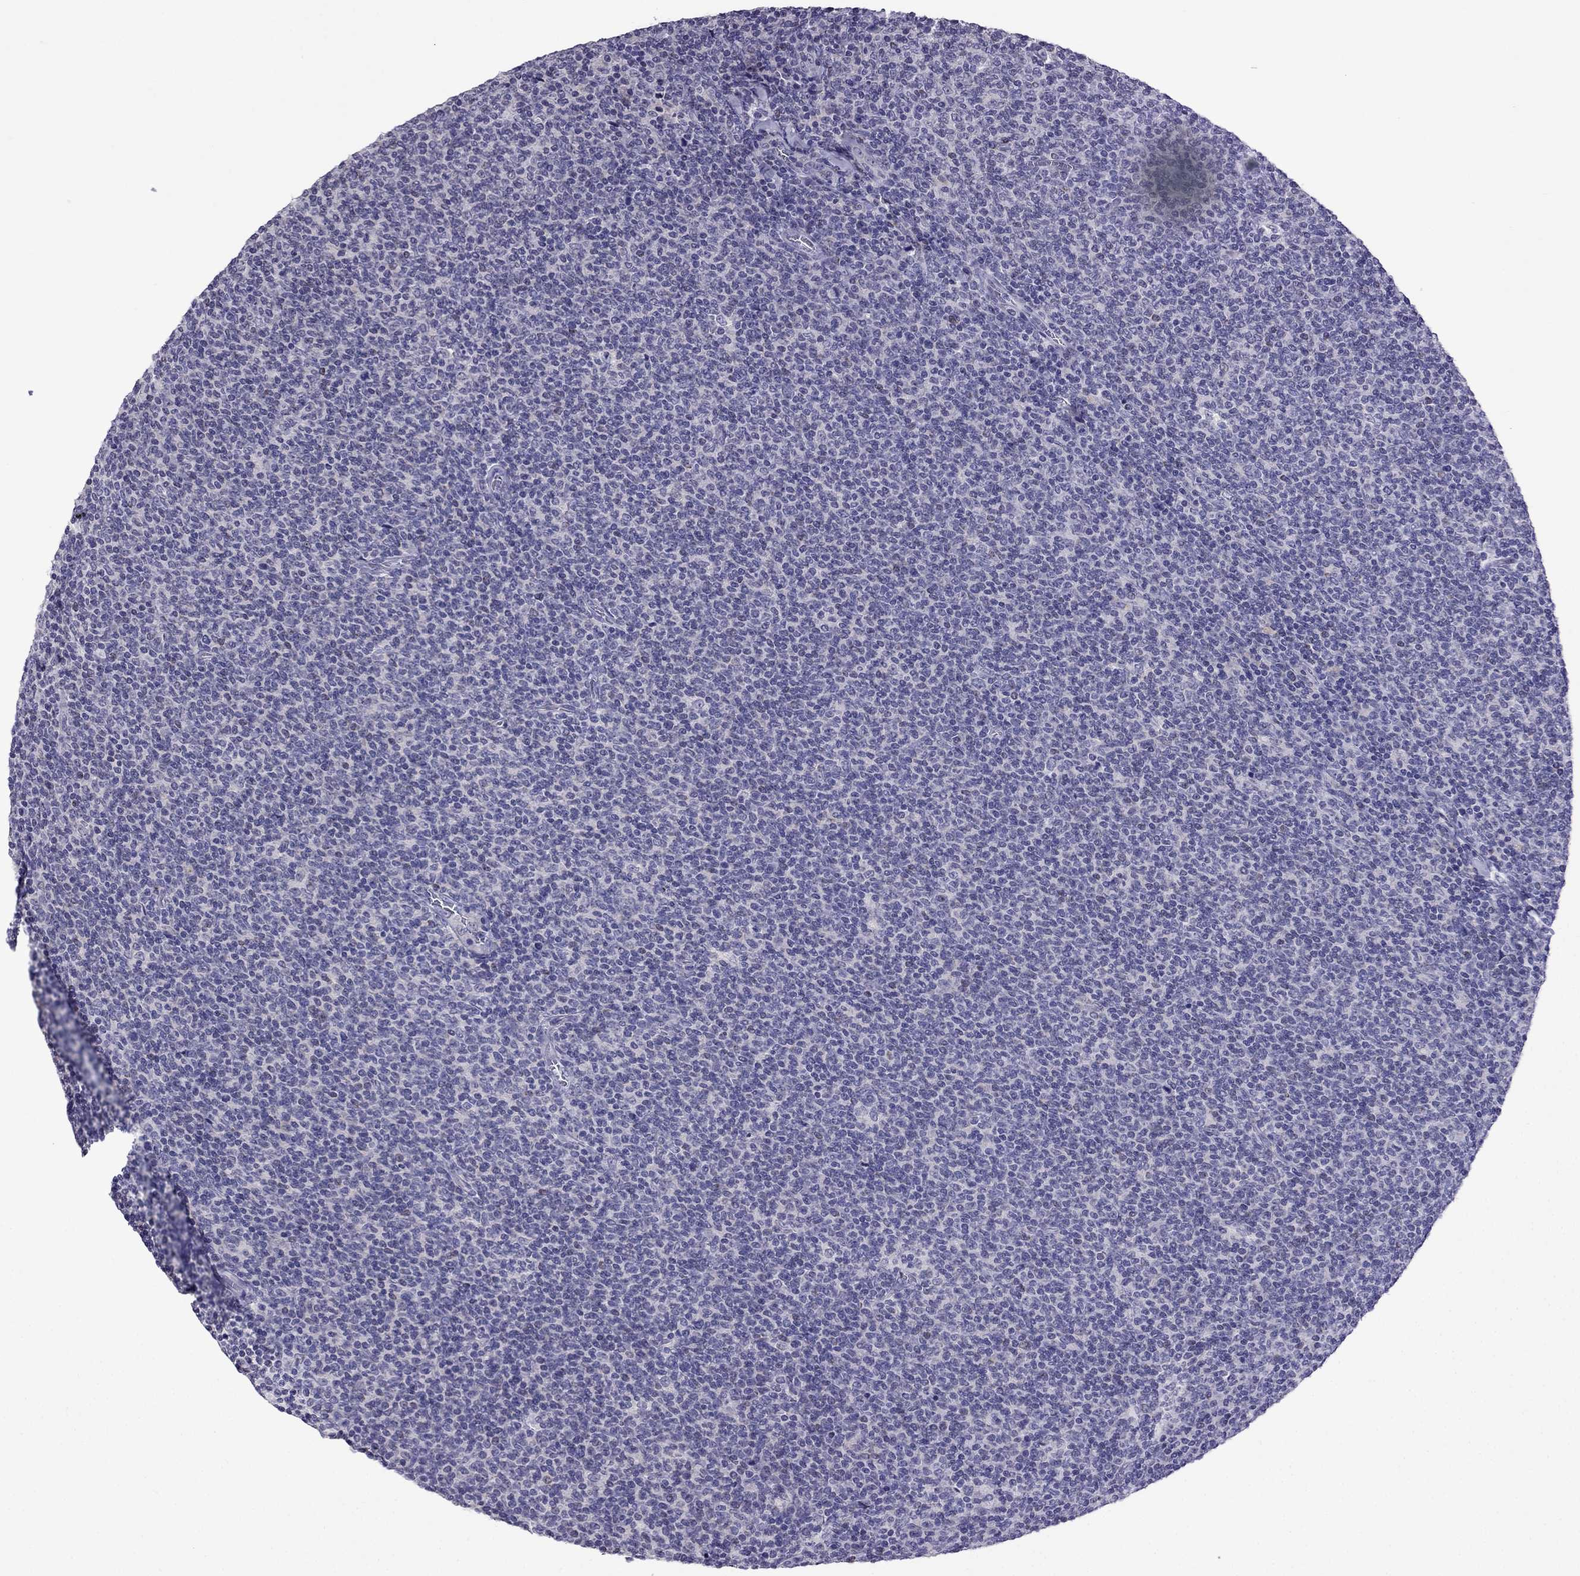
{"staining": {"intensity": "negative", "quantity": "none", "location": "none"}, "tissue": "lymphoma", "cell_type": "Tumor cells", "image_type": "cancer", "snomed": [{"axis": "morphology", "description": "Malignant lymphoma, non-Hodgkin's type, Low grade"}, {"axis": "topography", "description": "Lymph node"}], "caption": "IHC histopathology image of human lymphoma stained for a protein (brown), which displays no staining in tumor cells.", "gene": "SPTBN4", "patient": {"sex": "male", "age": 52}}